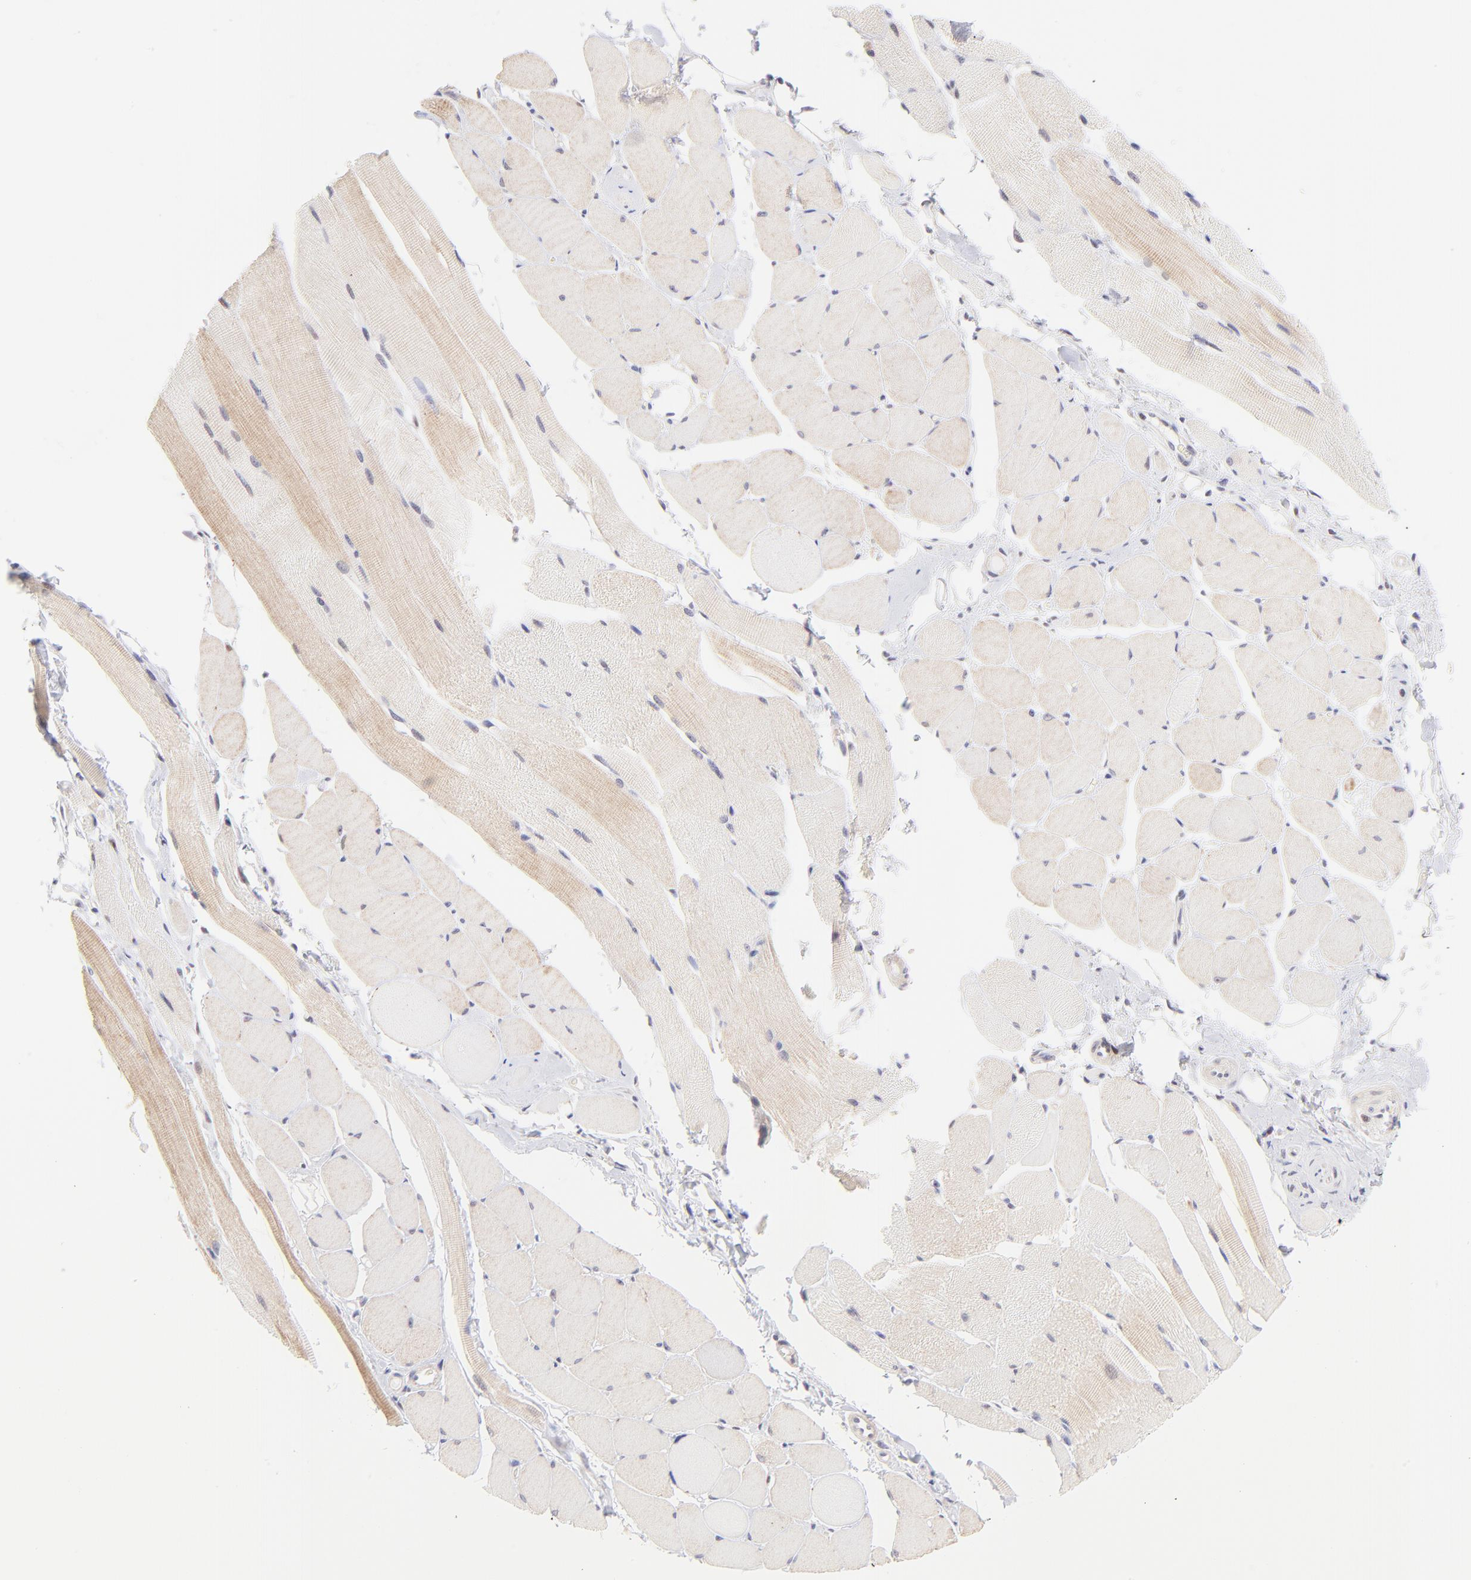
{"staining": {"intensity": "weak", "quantity": "25%-75%", "location": "cytoplasmic/membranous"}, "tissue": "skeletal muscle", "cell_type": "Myocytes", "image_type": "normal", "snomed": [{"axis": "morphology", "description": "Normal tissue, NOS"}, {"axis": "topography", "description": "Skeletal muscle"}, {"axis": "topography", "description": "Peripheral nerve tissue"}], "caption": "Protein staining of benign skeletal muscle reveals weak cytoplasmic/membranous positivity in approximately 25%-75% of myocytes. (IHC, brightfield microscopy, high magnification).", "gene": "PBDC1", "patient": {"sex": "female", "age": 84}}